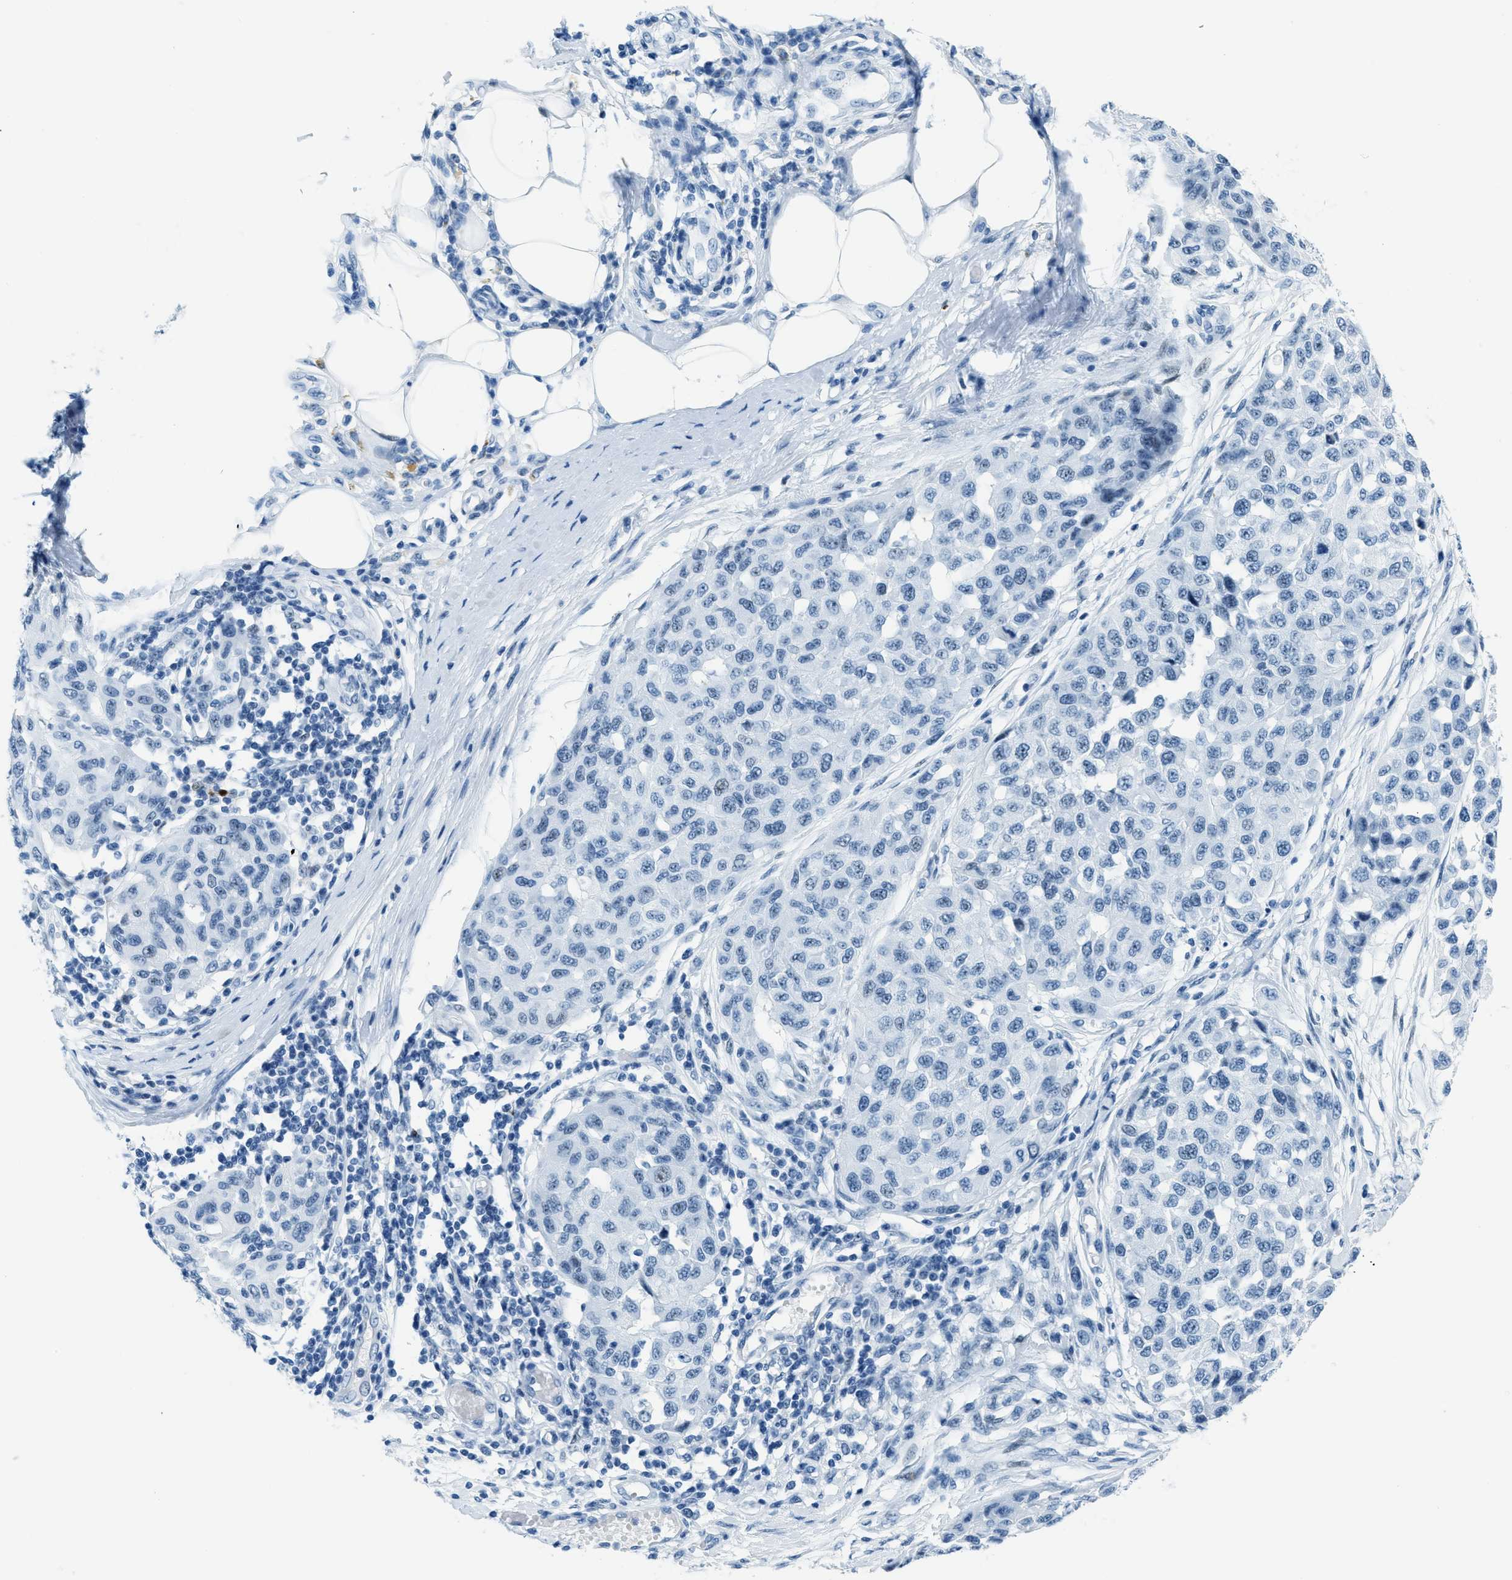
{"staining": {"intensity": "negative", "quantity": "none", "location": "none"}, "tissue": "melanoma", "cell_type": "Tumor cells", "image_type": "cancer", "snomed": [{"axis": "morphology", "description": "Normal tissue, NOS"}, {"axis": "morphology", "description": "Malignant melanoma, NOS"}, {"axis": "topography", "description": "Skin"}], "caption": "Immunohistochemistry of malignant melanoma shows no staining in tumor cells.", "gene": "PLA2G2A", "patient": {"sex": "male", "age": 62}}